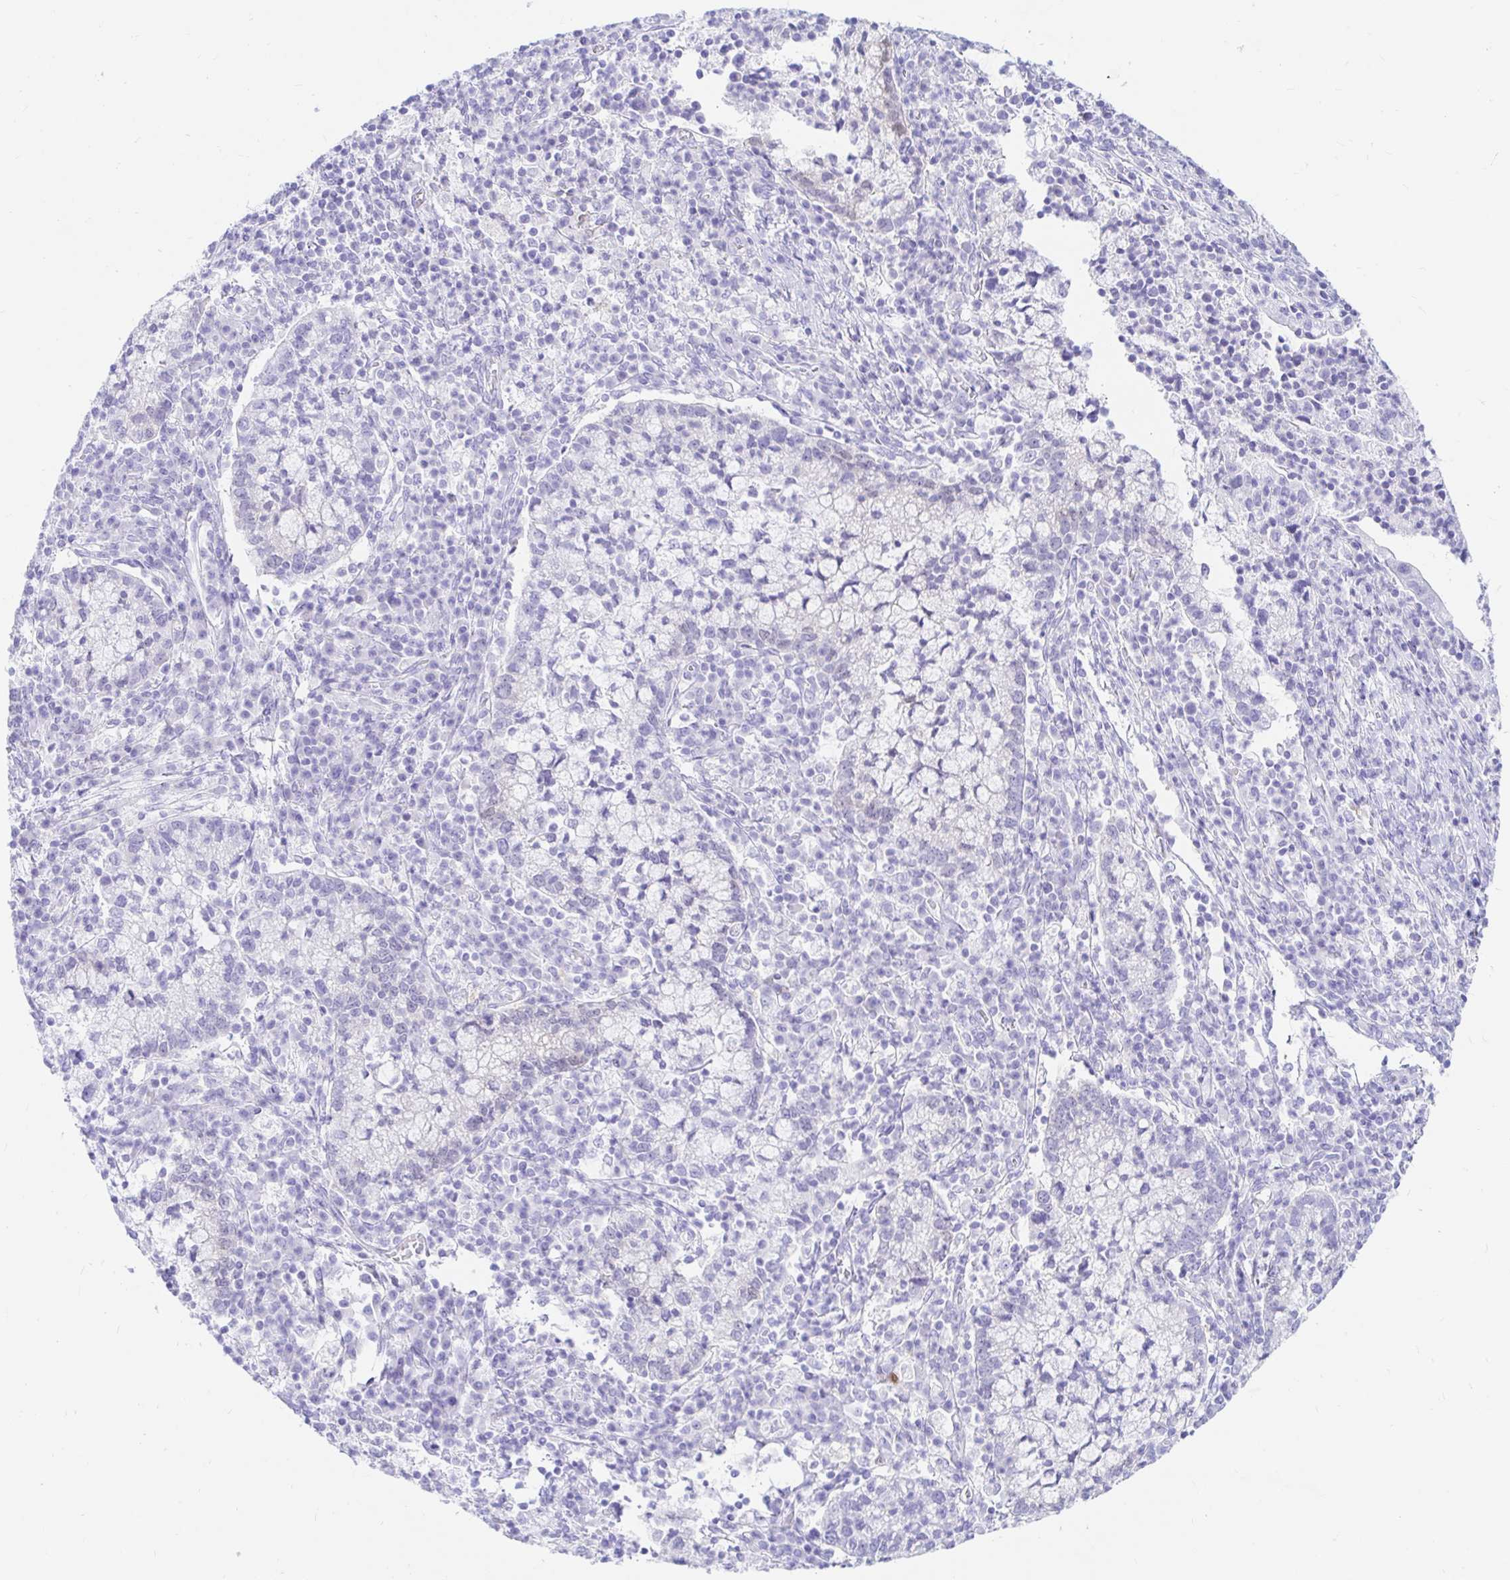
{"staining": {"intensity": "negative", "quantity": "none", "location": "none"}, "tissue": "cervical cancer", "cell_type": "Tumor cells", "image_type": "cancer", "snomed": [{"axis": "morphology", "description": "Normal tissue, NOS"}, {"axis": "morphology", "description": "Adenocarcinoma, NOS"}, {"axis": "topography", "description": "Cervix"}], "caption": "DAB immunohistochemical staining of cervical cancer exhibits no significant staining in tumor cells.", "gene": "PPP1R1B", "patient": {"sex": "female", "age": 44}}